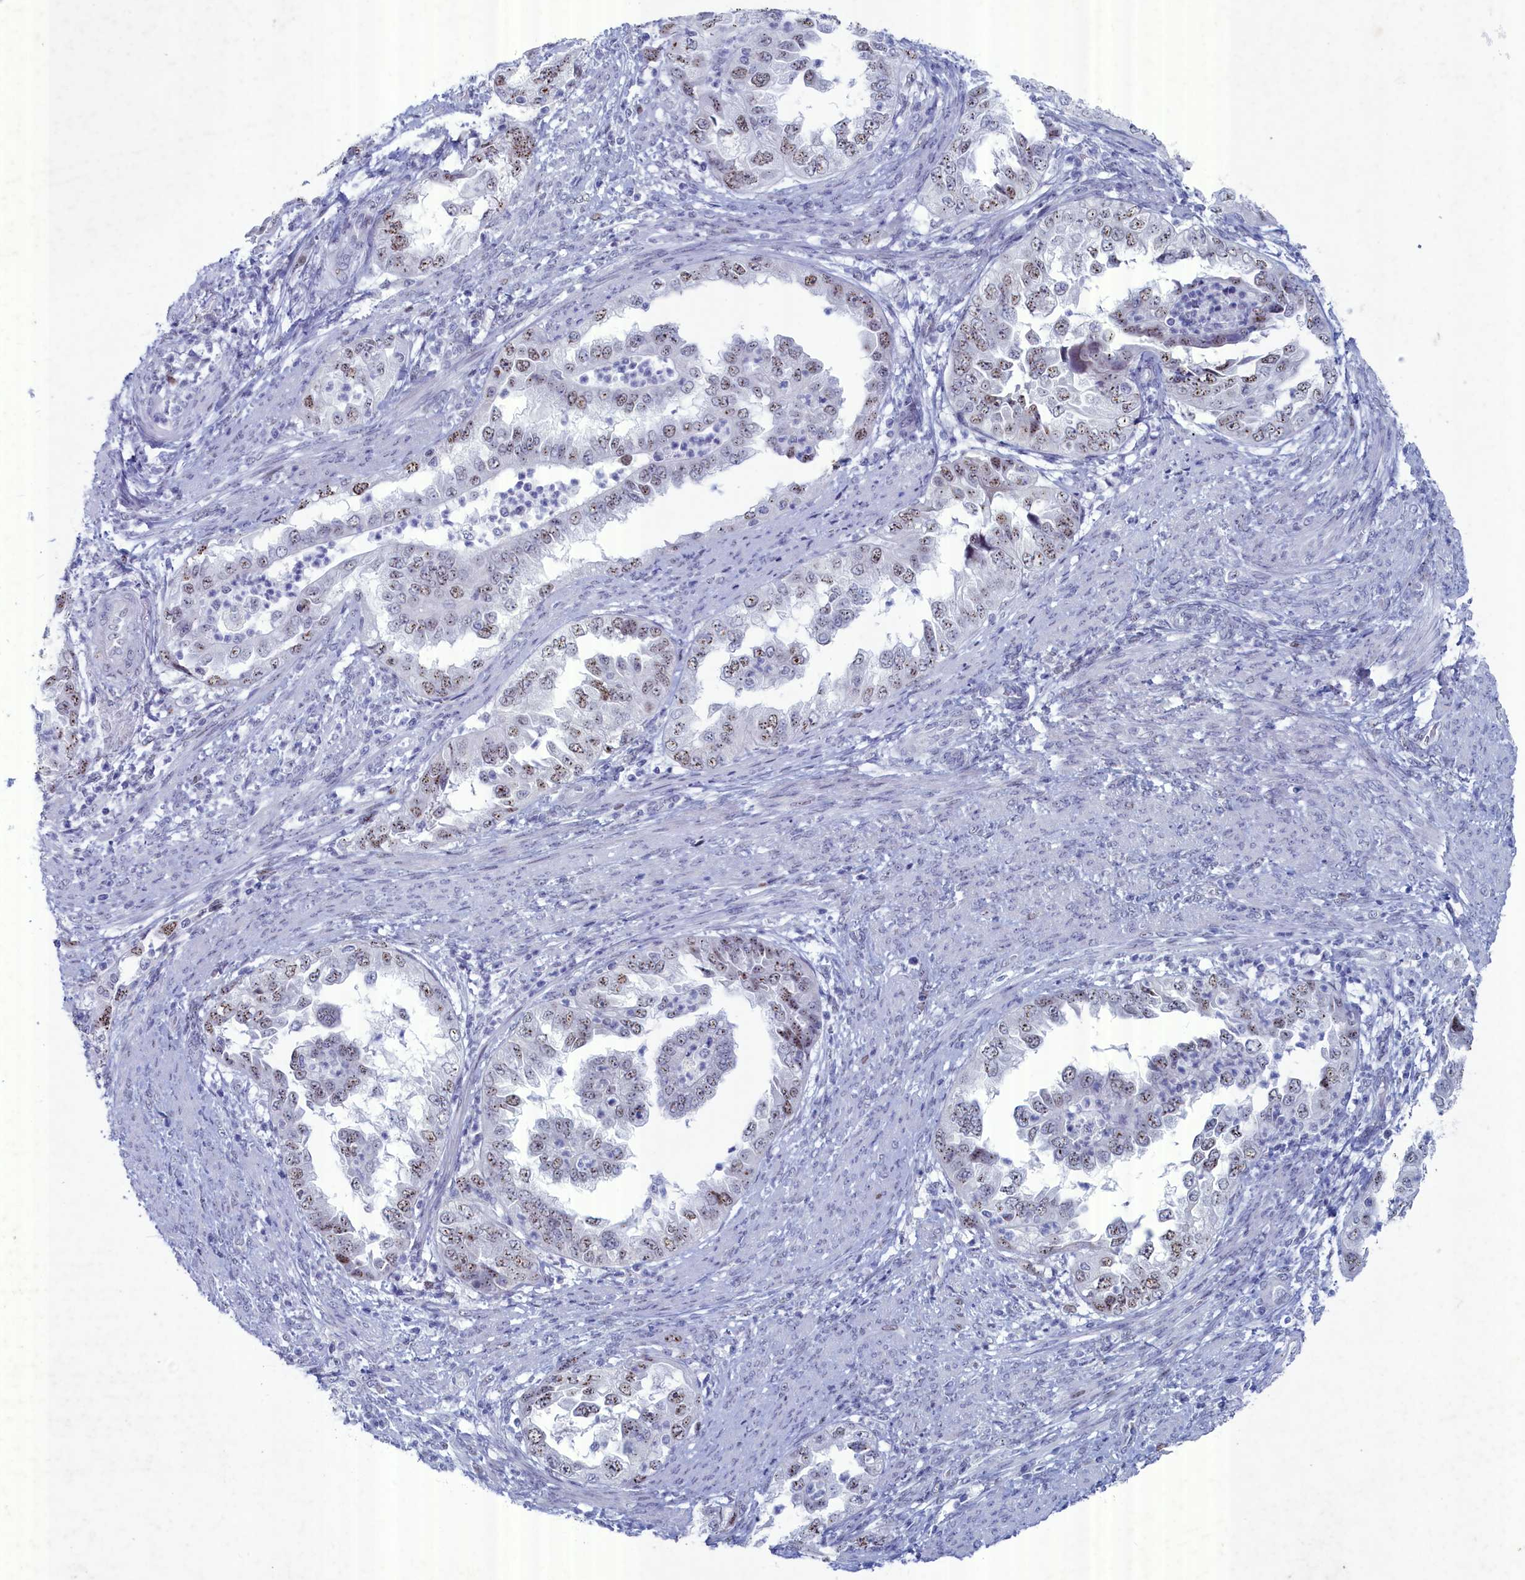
{"staining": {"intensity": "weak", "quantity": ">75%", "location": "nuclear"}, "tissue": "endometrial cancer", "cell_type": "Tumor cells", "image_type": "cancer", "snomed": [{"axis": "morphology", "description": "Adenocarcinoma, NOS"}, {"axis": "topography", "description": "Endometrium"}], "caption": "Immunohistochemical staining of adenocarcinoma (endometrial) reveals low levels of weak nuclear protein expression in approximately >75% of tumor cells.", "gene": "WDR76", "patient": {"sex": "female", "age": 85}}